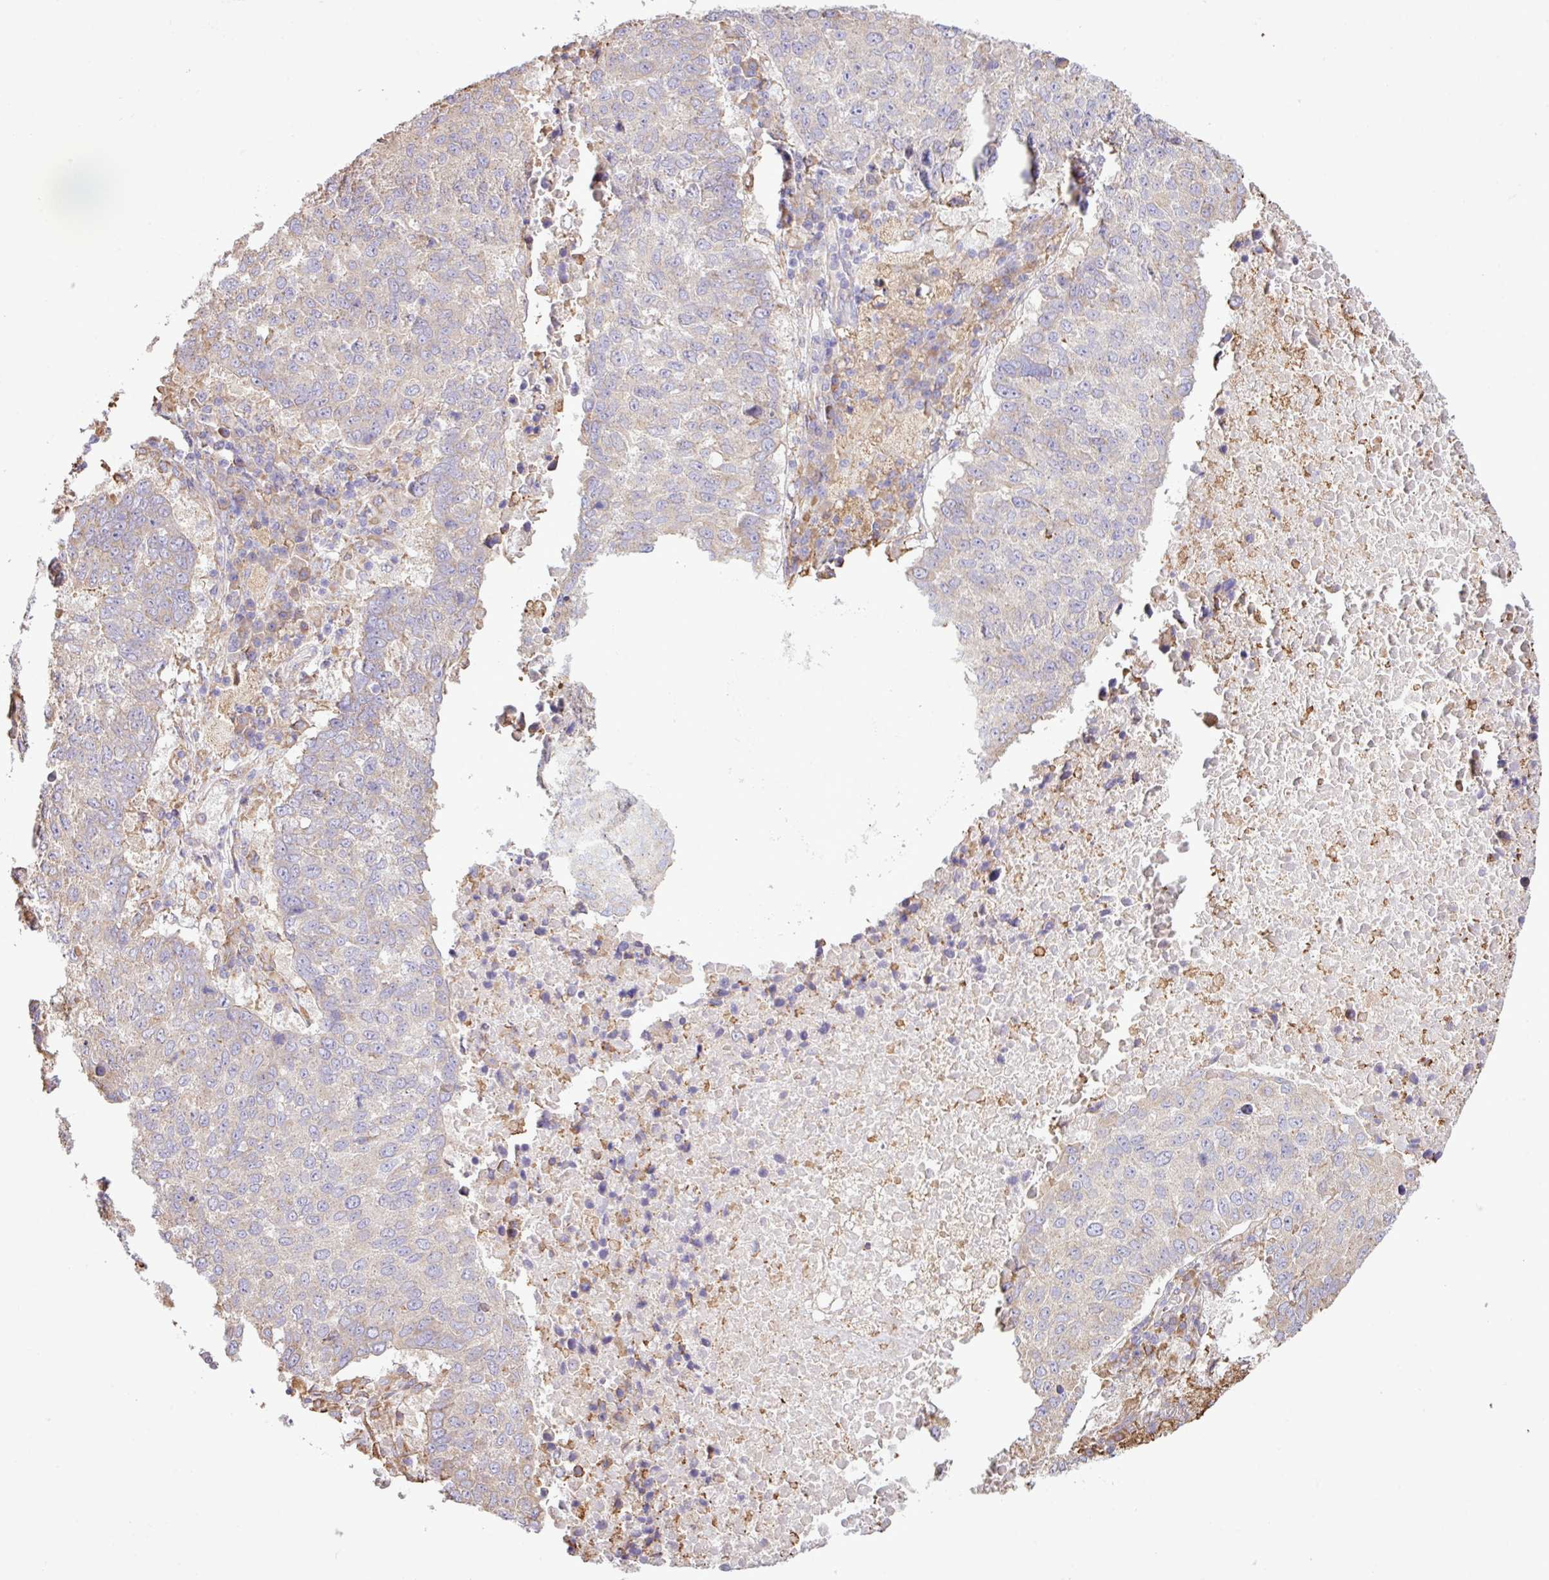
{"staining": {"intensity": "negative", "quantity": "none", "location": "none"}, "tissue": "lung cancer", "cell_type": "Tumor cells", "image_type": "cancer", "snomed": [{"axis": "morphology", "description": "Squamous cell carcinoma, NOS"}, {"axis": "topography", "description": "Lung"}], "caption": "This is an IHC image of lung cancer. There is no expression in tumor cells.", "gene": "ZSCAN5A", "patient": {"sex": "male", "age": 73}}